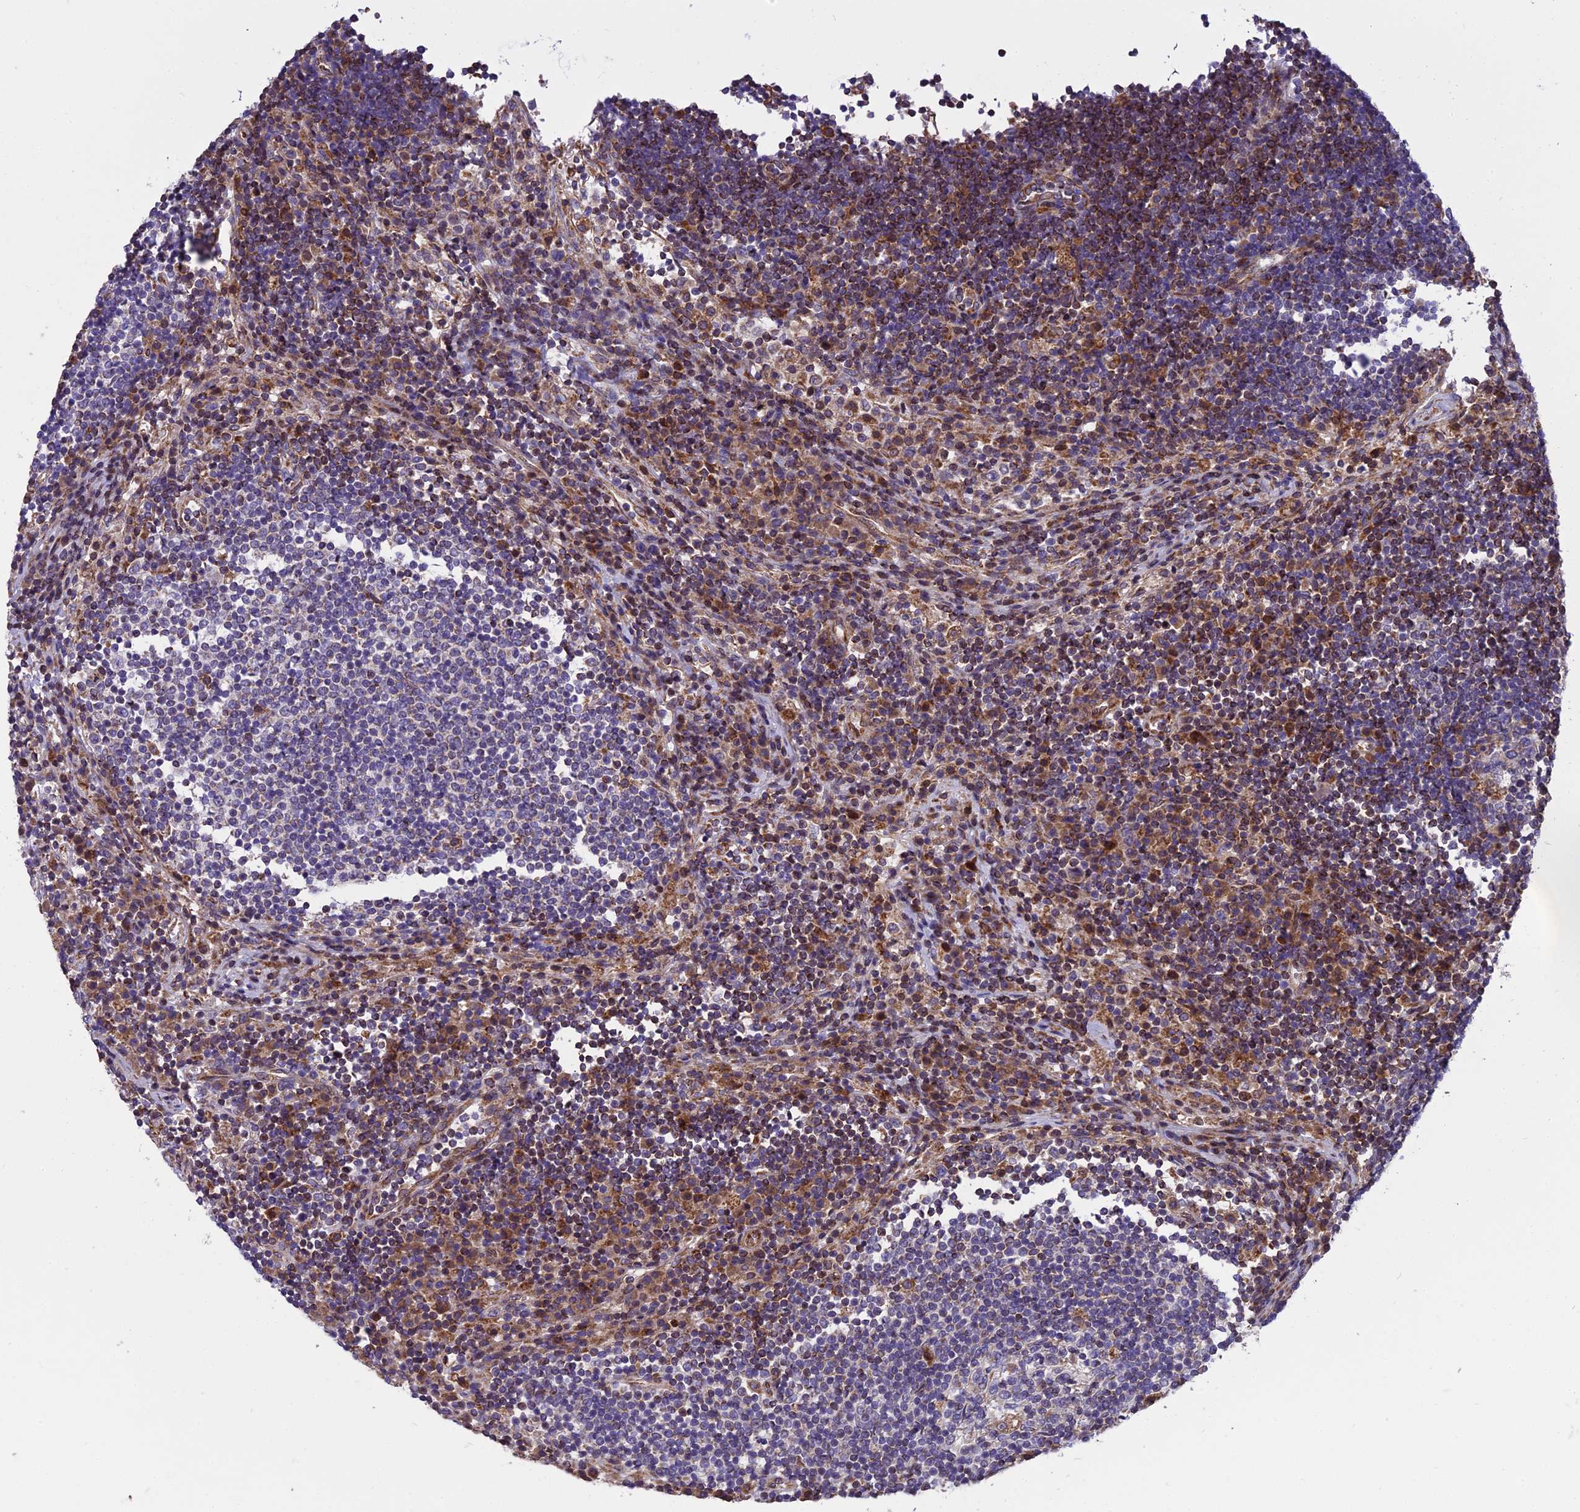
{"staining": {"intensity": "negative", "quantity": "none", "location": "none"}, "tissue": "lymph node", "cell_type": "Germinal center cells", "image_type": "normal", "snomed": [{"axis": "morphology", "description": "Normal tissue, NOS"}, {"axis": "topography", "description": "Lymph node"}], "caption": "Immunohistochemistry (IHC) image of normal lymph node: human lymph node stained with DAB demonstrates no significant protein staining in germinal center cells.", "gene": "GIMAP1", "patient": {"sex": "female", "age": 53}}